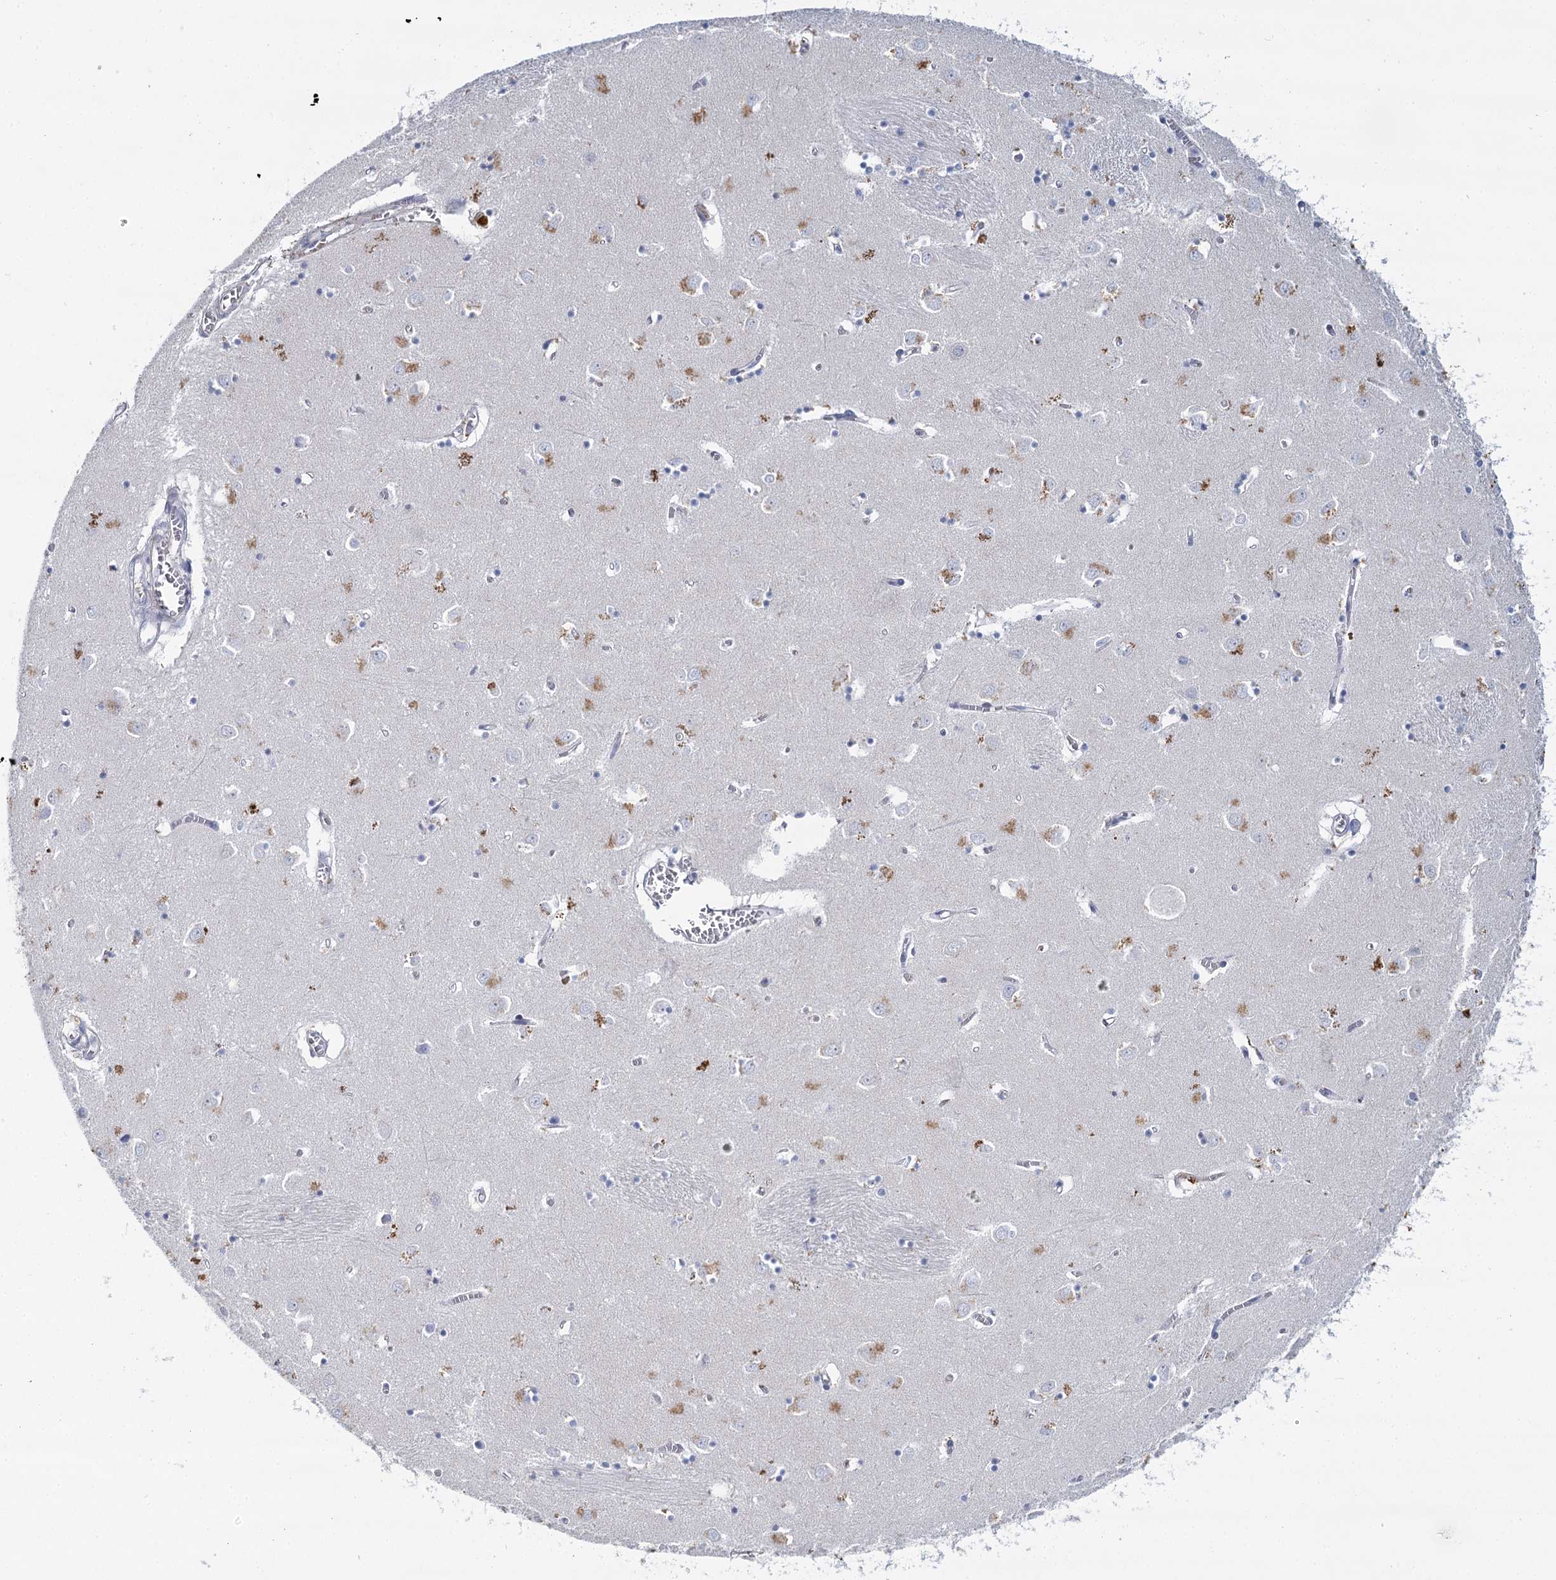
{"staining": {"intensity": "moderate", "quantity": "<25%", "location": "cytoplasmic/membranous"}, "tissue": "caudate", "cell_type": "Glial cells", "image_type": "normal", "snomed": [{"axis": "morphology", "description": "Normal tissue, NOS"}, {"axis": "topography", "description": "Lateral ventricle wall"}], "caption": "Moderate cytoplasmic/membranous staining is present in approximately <25% of glial cells in normal caudate.", "gene": "IGSF3", "patient": {"sex": "male", "age": 70}}